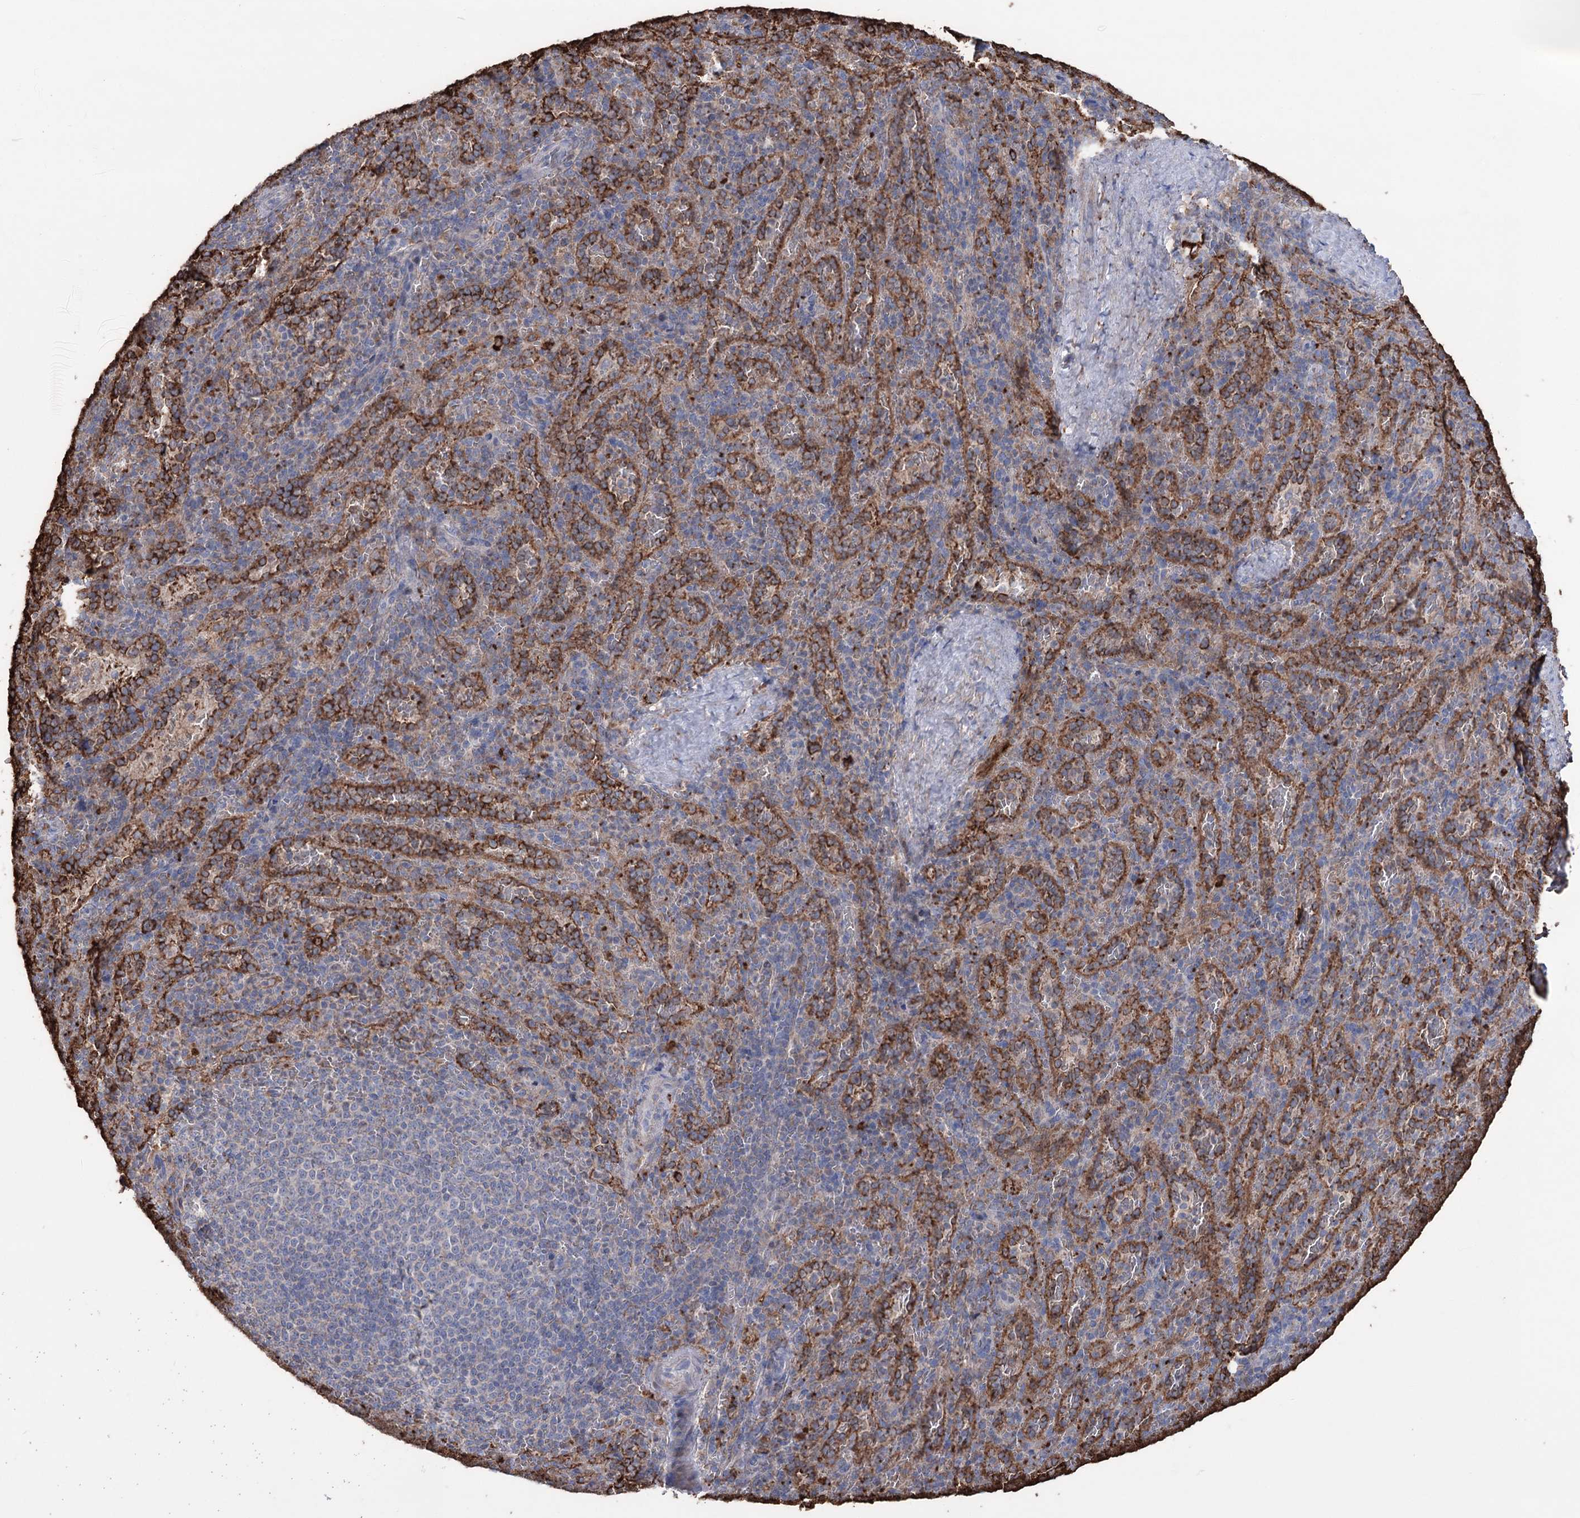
{"staining": {"intensity": "negative", "quantity": "none", "location": "none"}, "tissue": "spleen", "cell_type": "Cells in red pulp", "image_type": "normal", "snomed": [{"axis": "morphology", "description": "Normal tissue, NOS"}, {"axis": "topography", "description": "Spleen"}], "caption": "Immunohistochemical staining of benign human spleen exhibits no significant expression in cells in red pulp.", "gene": "TRIM71", "patient": {"sex": "female", "age": 21}}